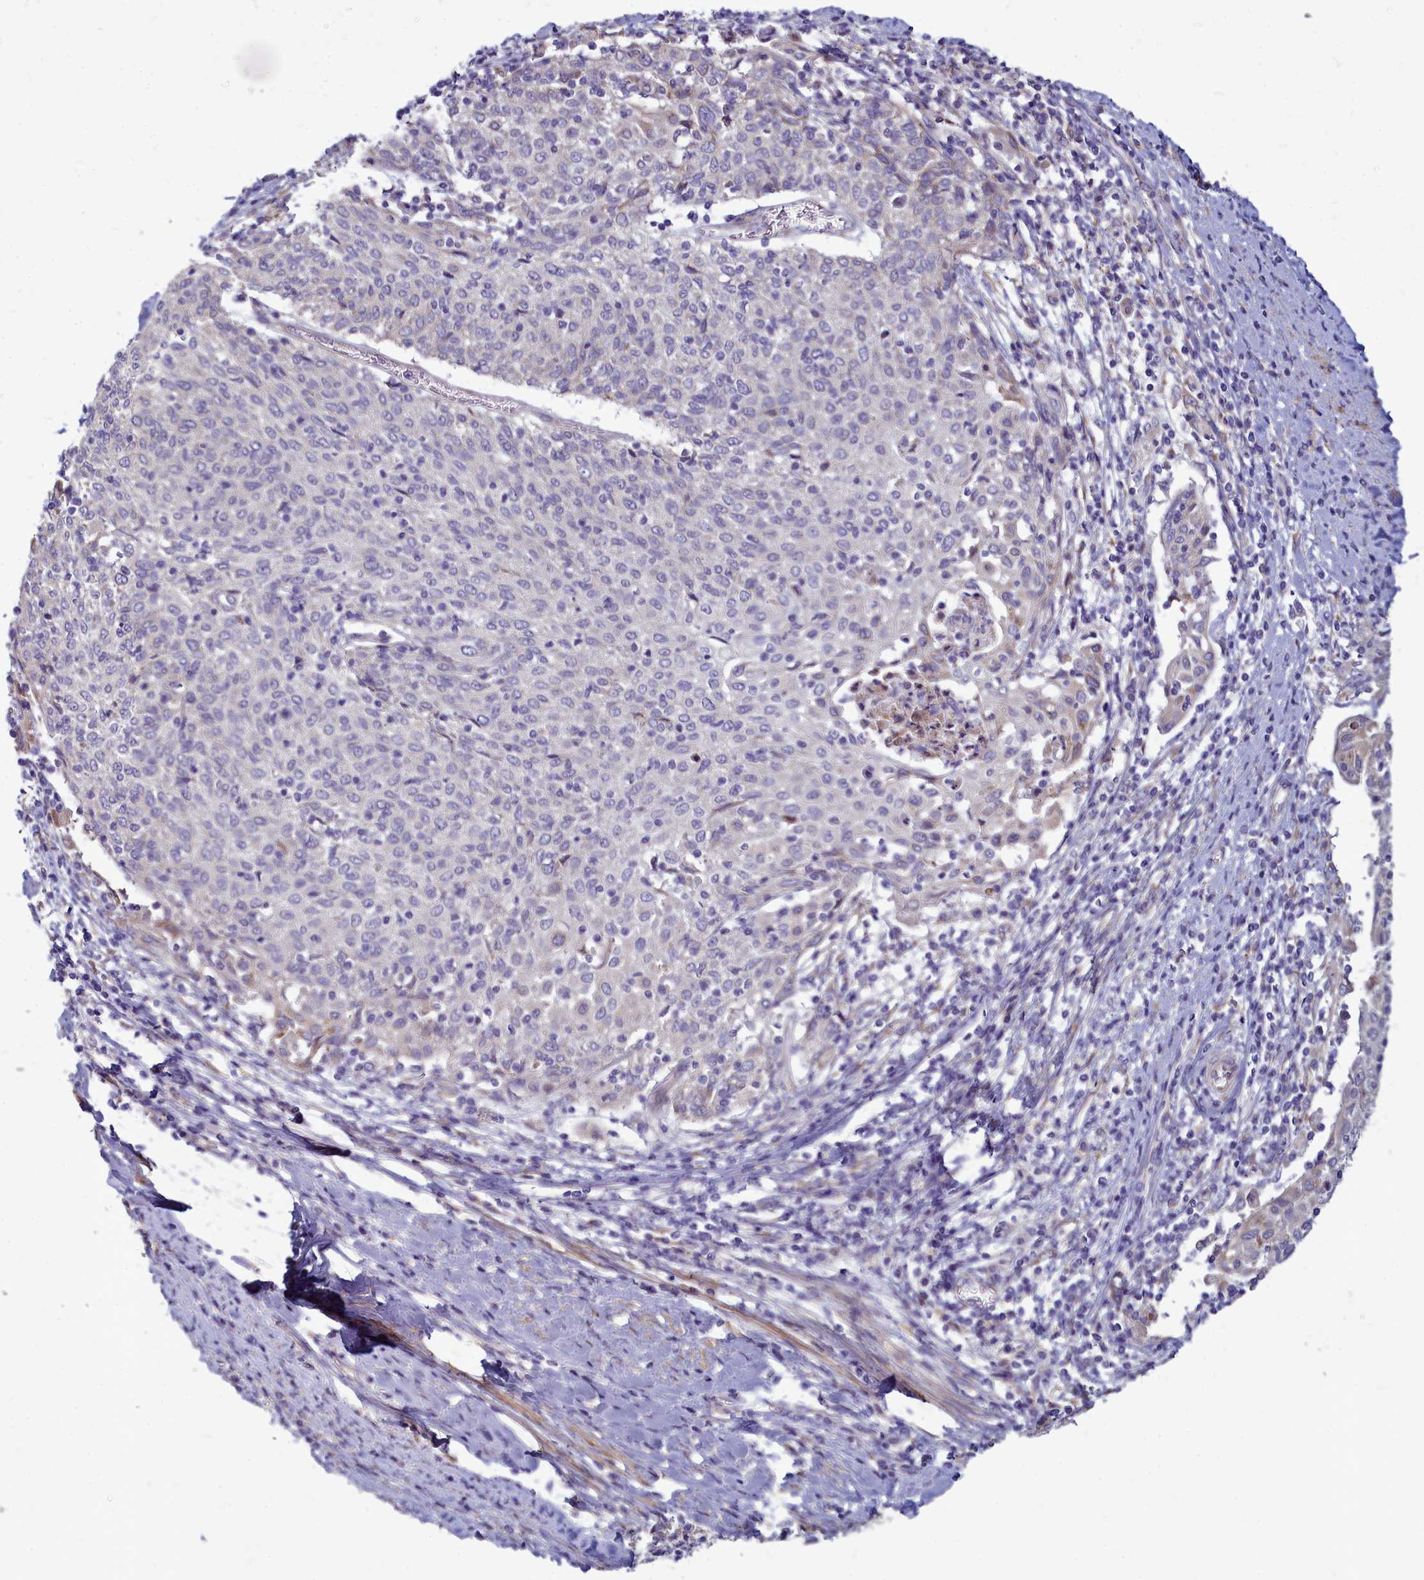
{"staining": {"intensity": "negative", "quantity": "none", "location": "none"}, "tissue": "cervical cancer", "cell_type": "Tumor cells", "image_type": "cancer", "snomed": [{"axis": "morphology", "description": "Squamous cell carcinoma, NOS"}, {"axis": "topography", "description": "Cervix"}], "caption": "Human squamous cell carcinoma (cervical) stained for a protein using IHC demonstrates no expression in tumor cells.", "gene": "SMPD4", "patient": {"sex": "female", "age": 52}}